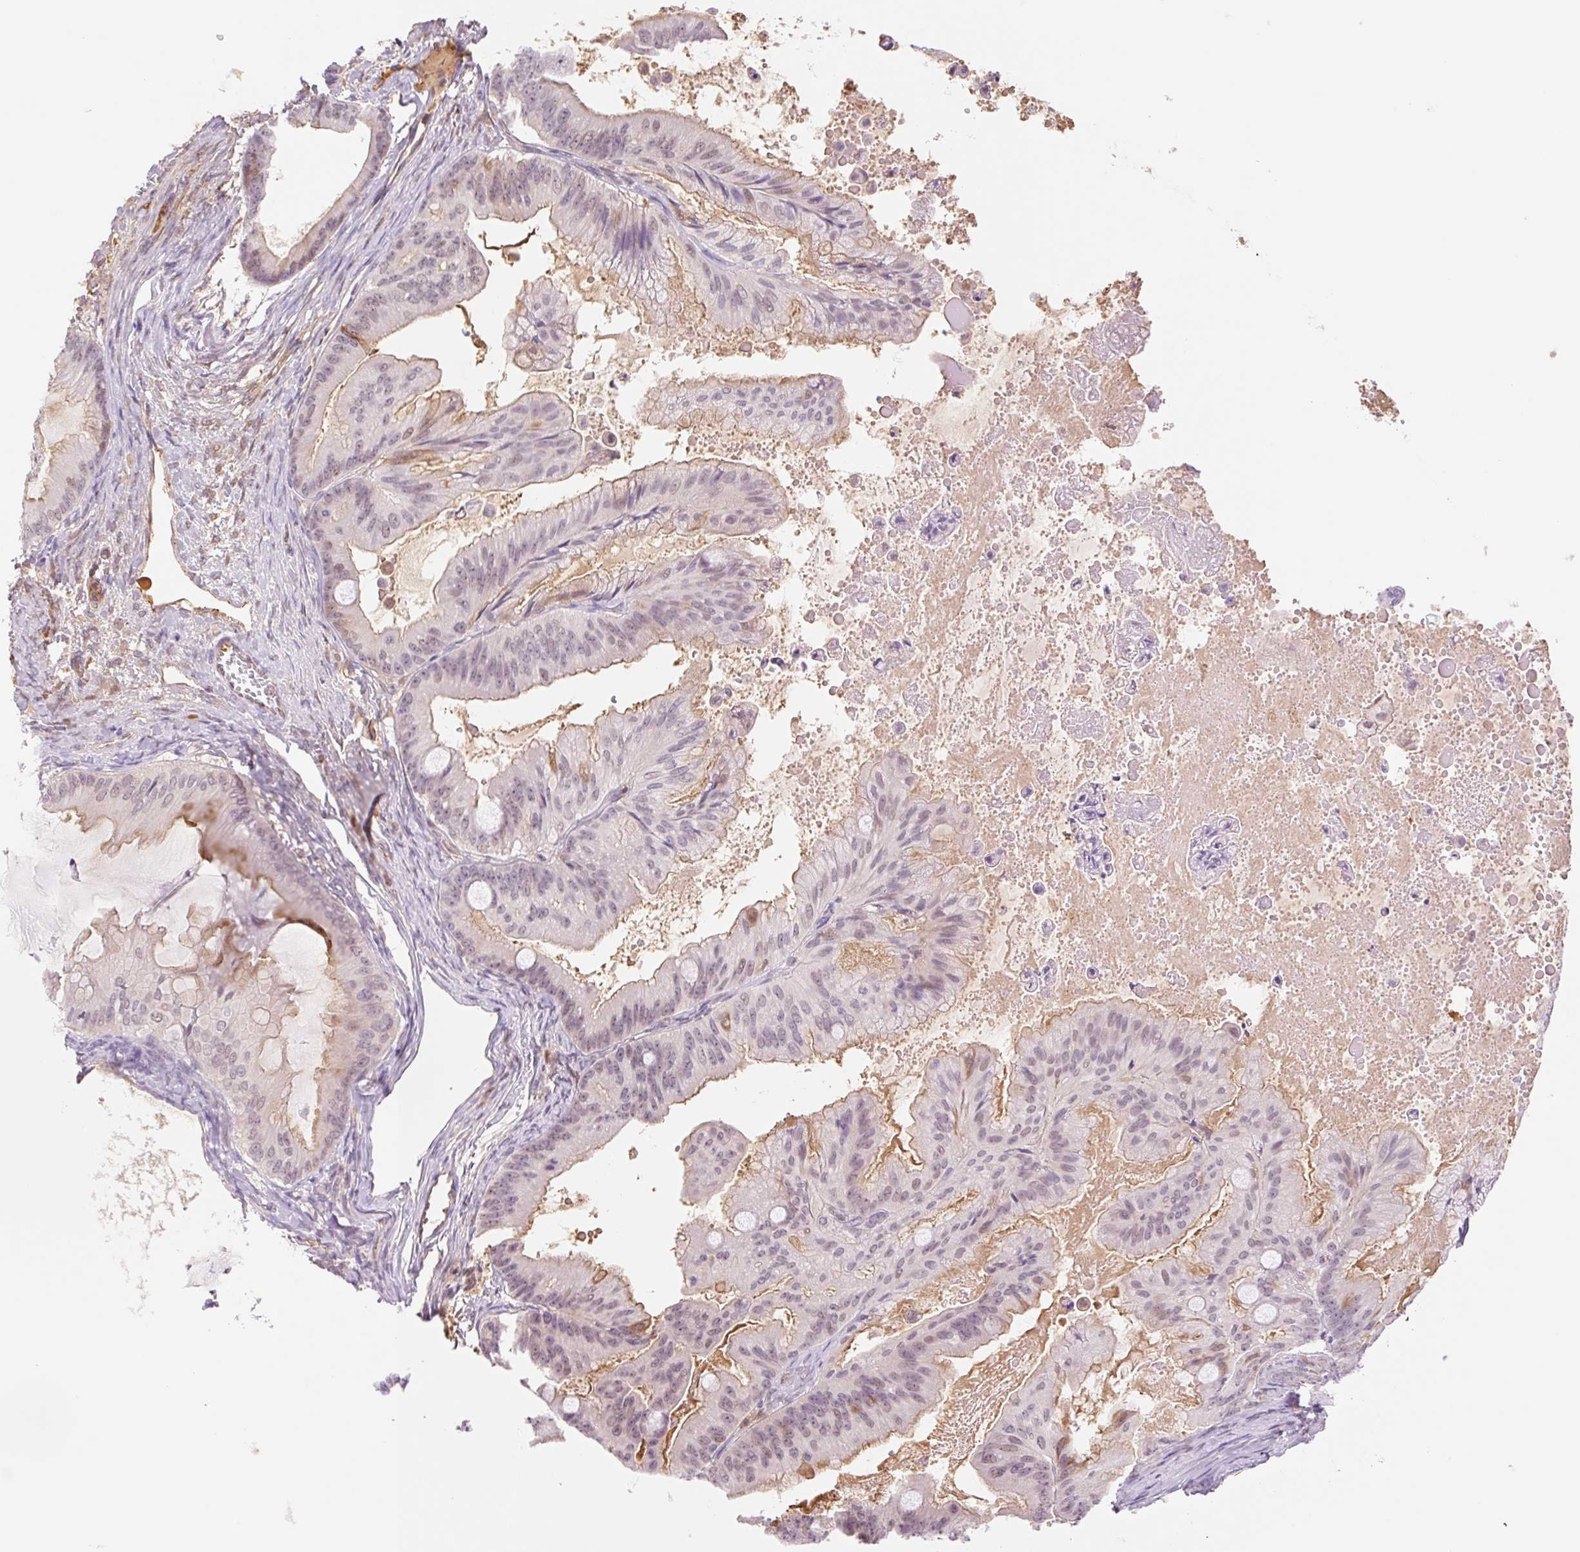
{"staining": {"intensity": "weak", "quantity": "25%-75%", "location": "cytoplasmic/membranous,nuclear"}, "tissue": "ovarian cancer", "cell_type": "Tumor cells", "image_type": "cancer", "snomed": [{"axis": "morphology", "description": "Cystadenocarcinoma, mucinous, NOS"}, {"axis": "topography", "description": "Ovary"}], "caption": "Tumor cells exhibit low levels of weak cytoplasmic/membranous and nuclear expression in approximately 25%-75% of cells in human ovarian cancer.", "gene": "HEBP1", "patient": {"sex": "female", "age": 71}}